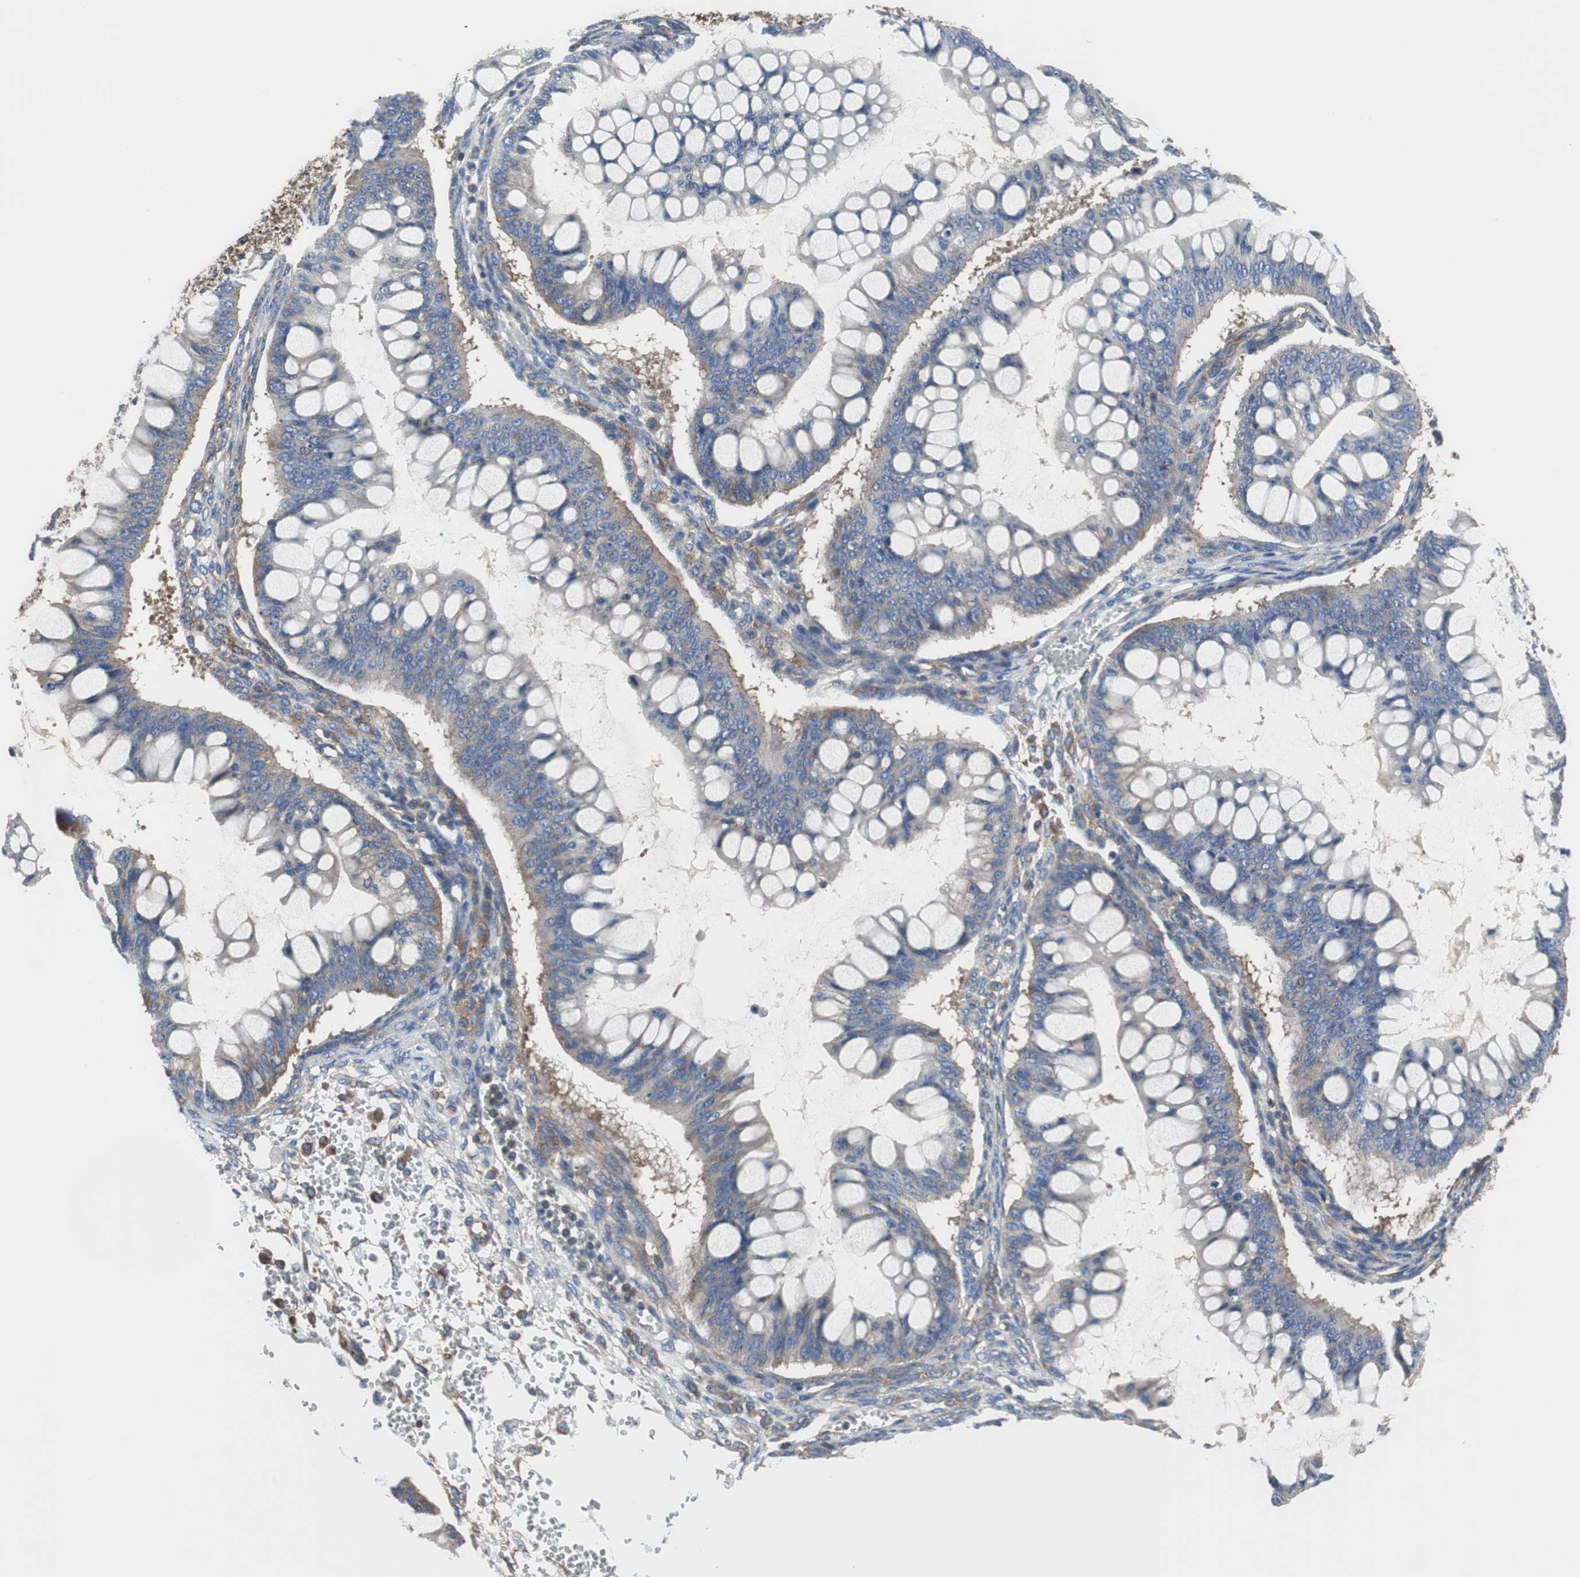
{"staining": {"intensity": "weak", "quantity": "25%-75%", "location": "cytoplasmic/membranous"}, "tissue": "ovarian cancer", "cell_type": "Tumor cells", "image_type": "cancer", "snomed": [{"axis": "morphology", "description": "Cystadenocarcinoma, mucinous, NOS"}, {"axis": "topography", "description": "Ovary"}], "caption": "Ovarian cancer stained with immunohistochemistry exhibits weak cytoplasmic/membranous staining in approximately 25%-75% of tumor cells.", "gene": "BRAF", "patient": {"sex": "female", "age": 73}}